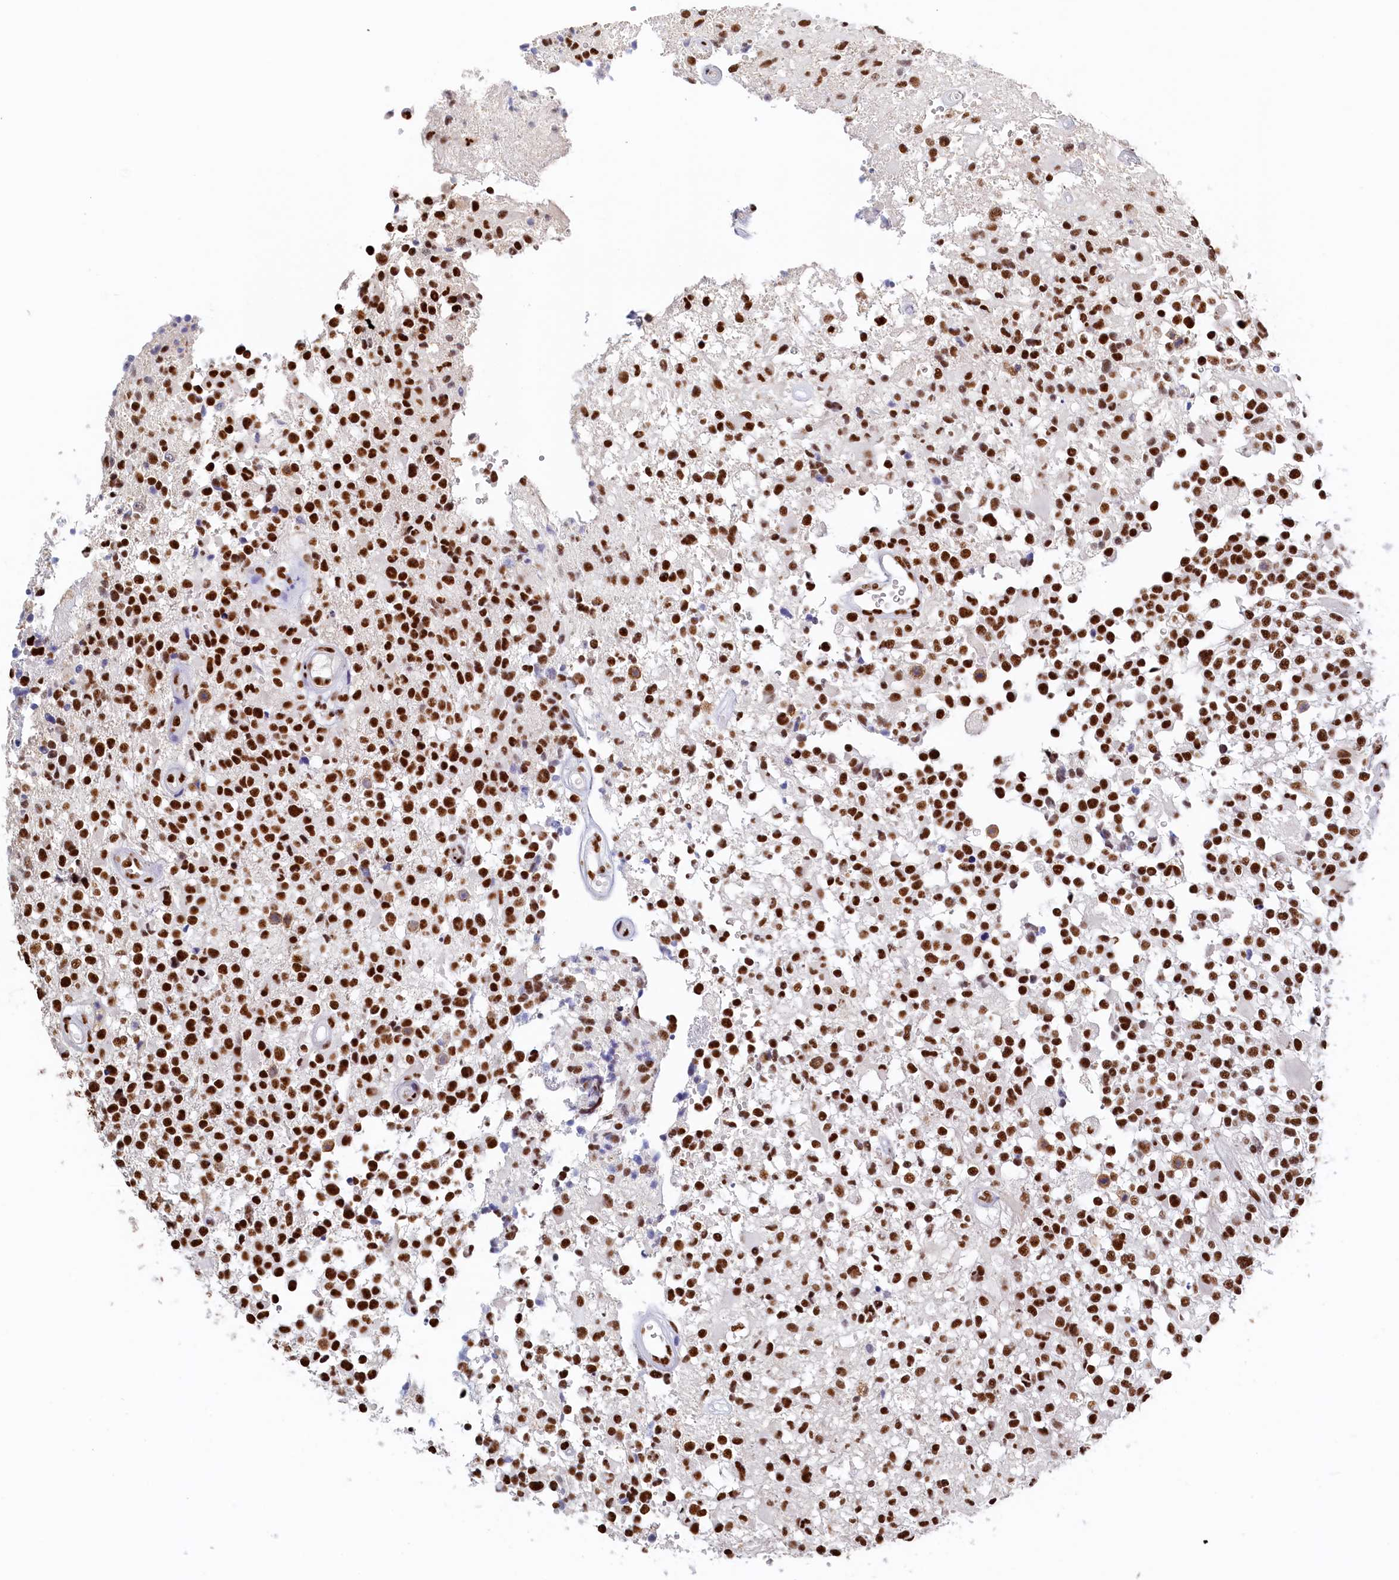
{"staining": {"intensity": "strong", "quantity": ">75%", "location": "nuclear"}, "tissue": "glioma", "cell_type": "Tumor cells", "image_type": "cancer", "snomed": [{"axis": "morphology", "description": "Glioma, malignant, High grade"}, {"axis": "morphology", "description": "Glioblastoma, NOS"}, {"axis": "topography", "description": "Brain"}], "caption": "Tumor cells display high levels of strong nuclear positivity in about >75% of cells in glioma.", "gene": "MOSPD3", "patient": {"sex": "male", "age": 60}}